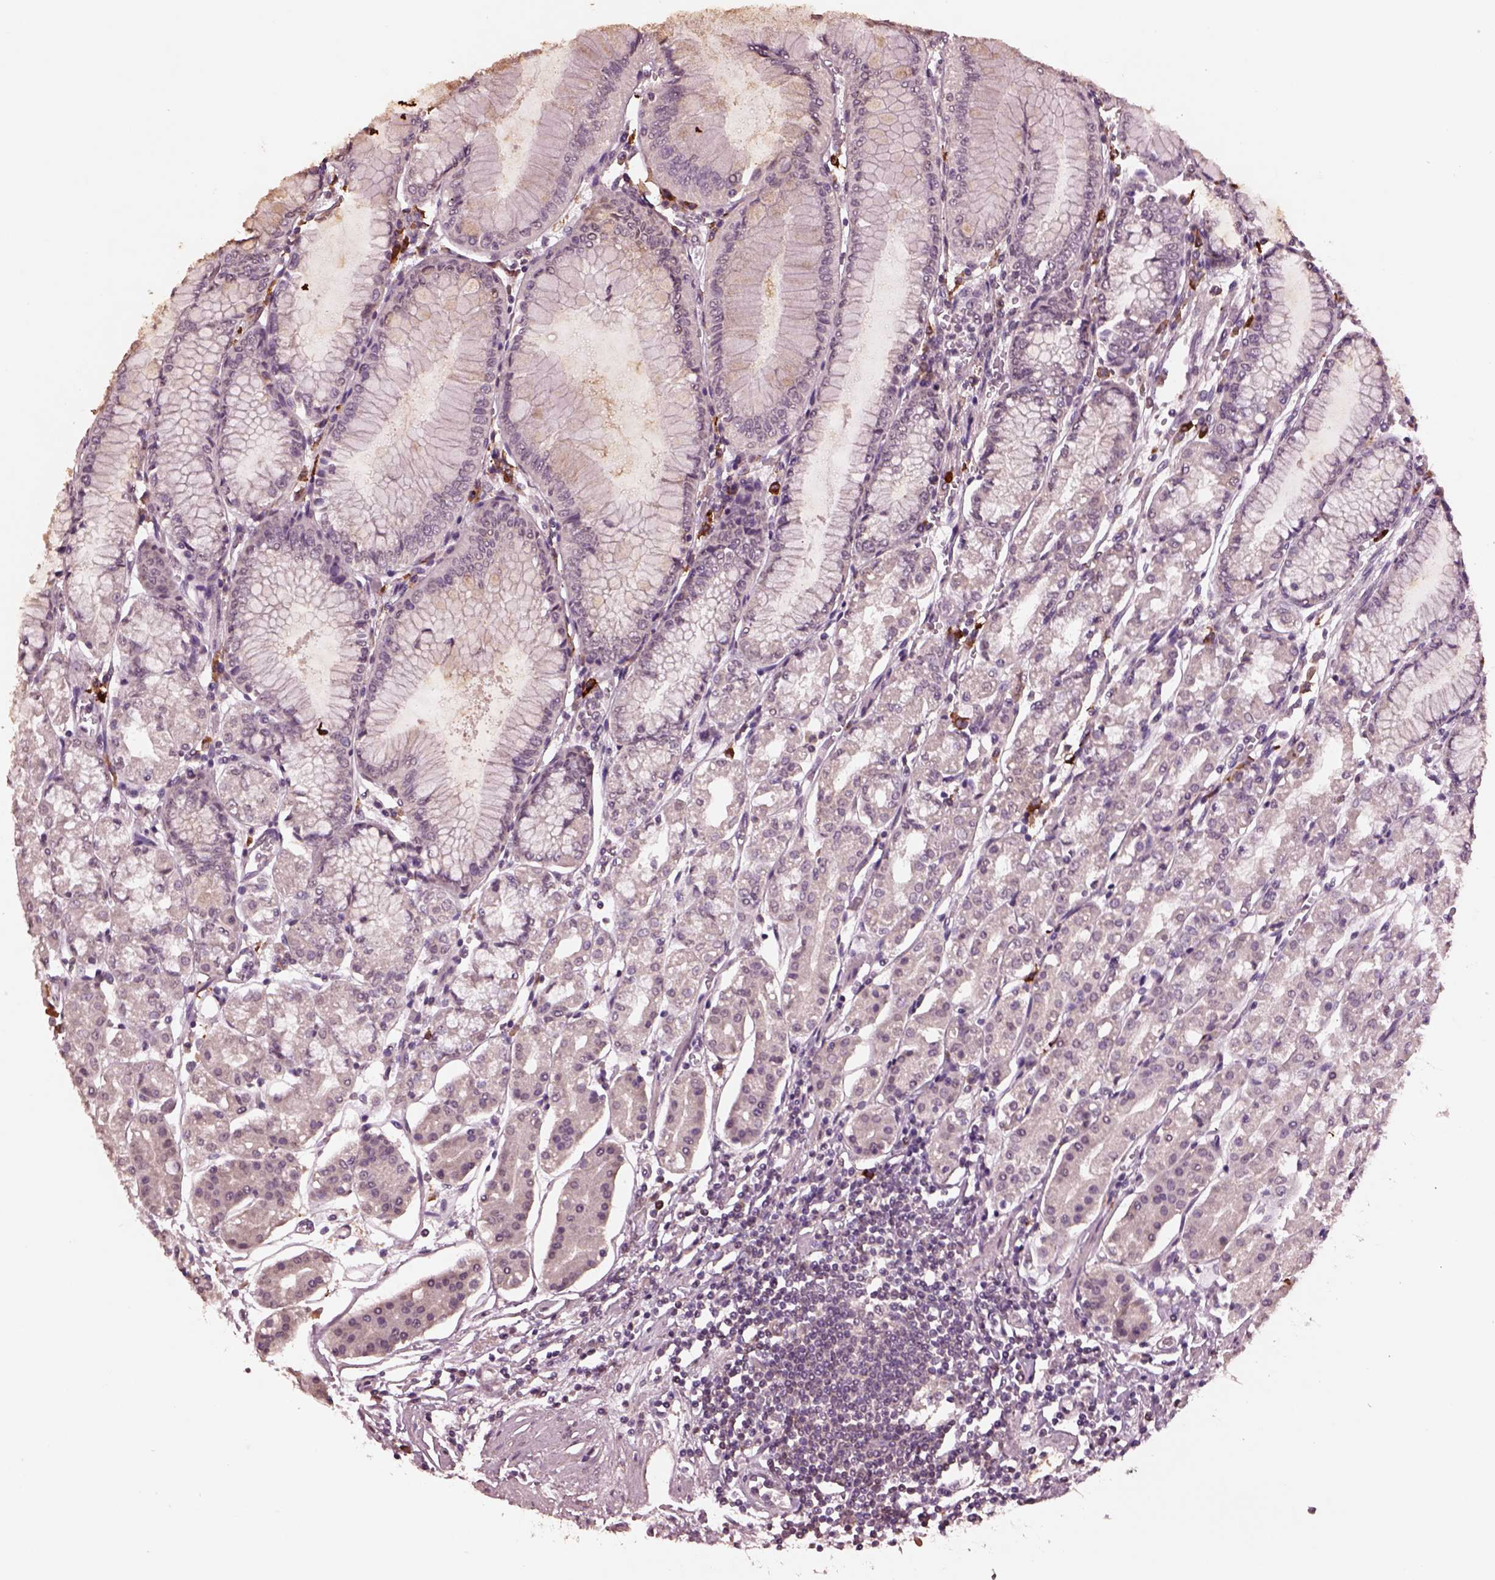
{"staining": {"intensity": "negative", "quantity": "none", "location": "none"}, "tissue": "stomach", "cell_type": "Glandular cells", "image_type": "normal", "snomed": [{"axis": "morphology", "description": "Normal tissue, NOS"}, {"axis": "topography", "description": "Skeletal muscle"}, {"axis": "topography", "description": "Stomach"}], "caption": "Immunohistochemistry (IHC) micrograph of normal stomach: stomach stained with DAB (3,3'-diaminobenzidine) reveals no significant protein expression in glandular cells.", "gene": "IL18RAP", "patient": {"sex": "female", "age": 57}}